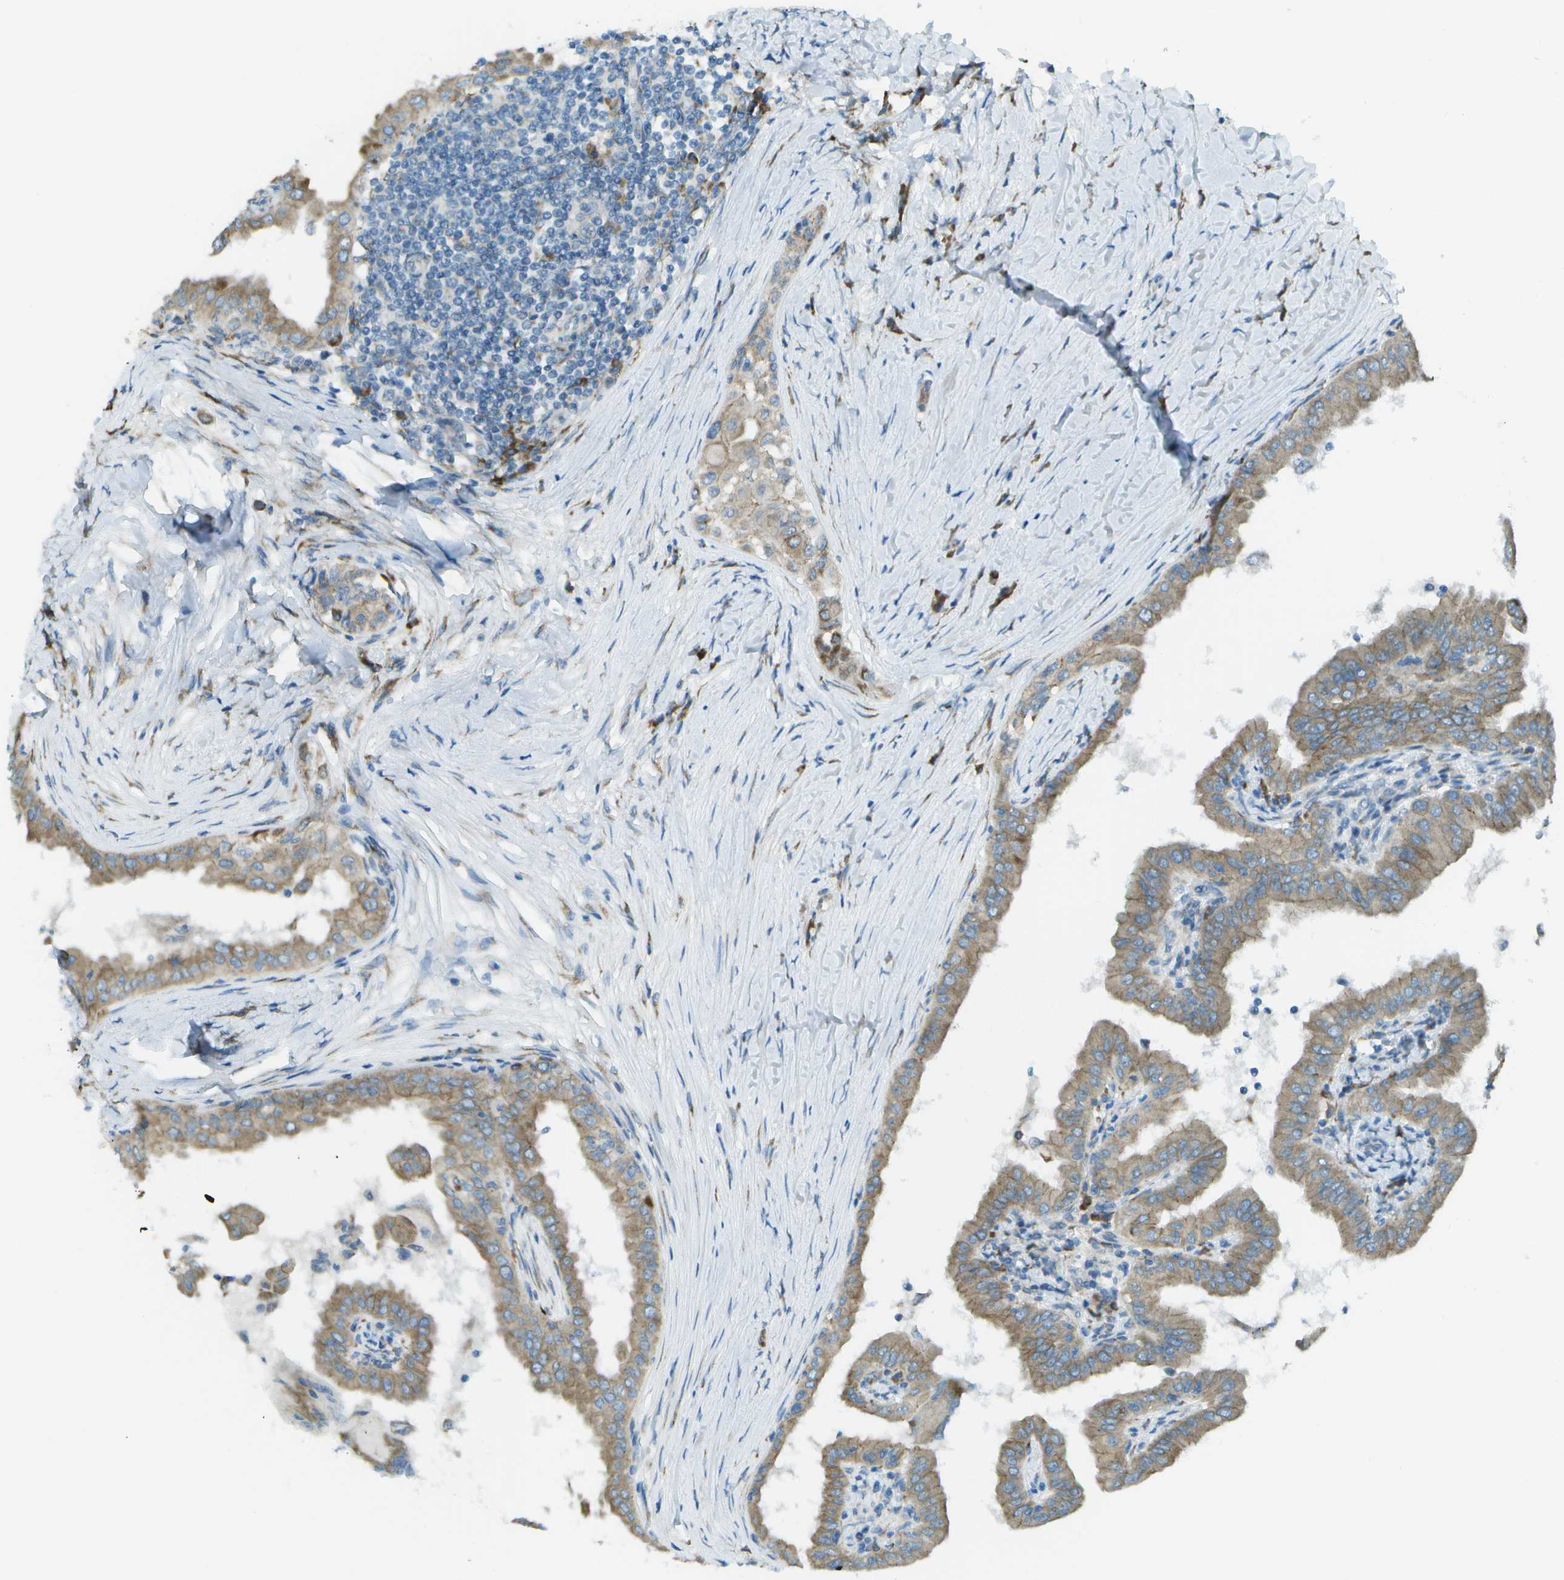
{"staining": {"intensity": "weak", "quantity": ">75%", "location": "cytoplasmic/membranous"}, "tissue": "thyroid cancer", "cell_type": "Tumor cells", "image_type": "cancer", "snomed": [{"axis": "morphology", "description": "Papillary adenocarcinoma, NOS"}, {"axis": "topography", "description": "Thyroid gland"}], "caption": "A low amount of weak cytoplasmic/membranous positivity is seen in approximately >75% of tumor cells in thyroid papillary adenocarcinoma tissue. (DAB (3,3'-diaminobenzidine) IHC with brightfield microscopy, high magnification).", "gene": "KCTD3", "patient": {"sex": "male", "age": 33}}